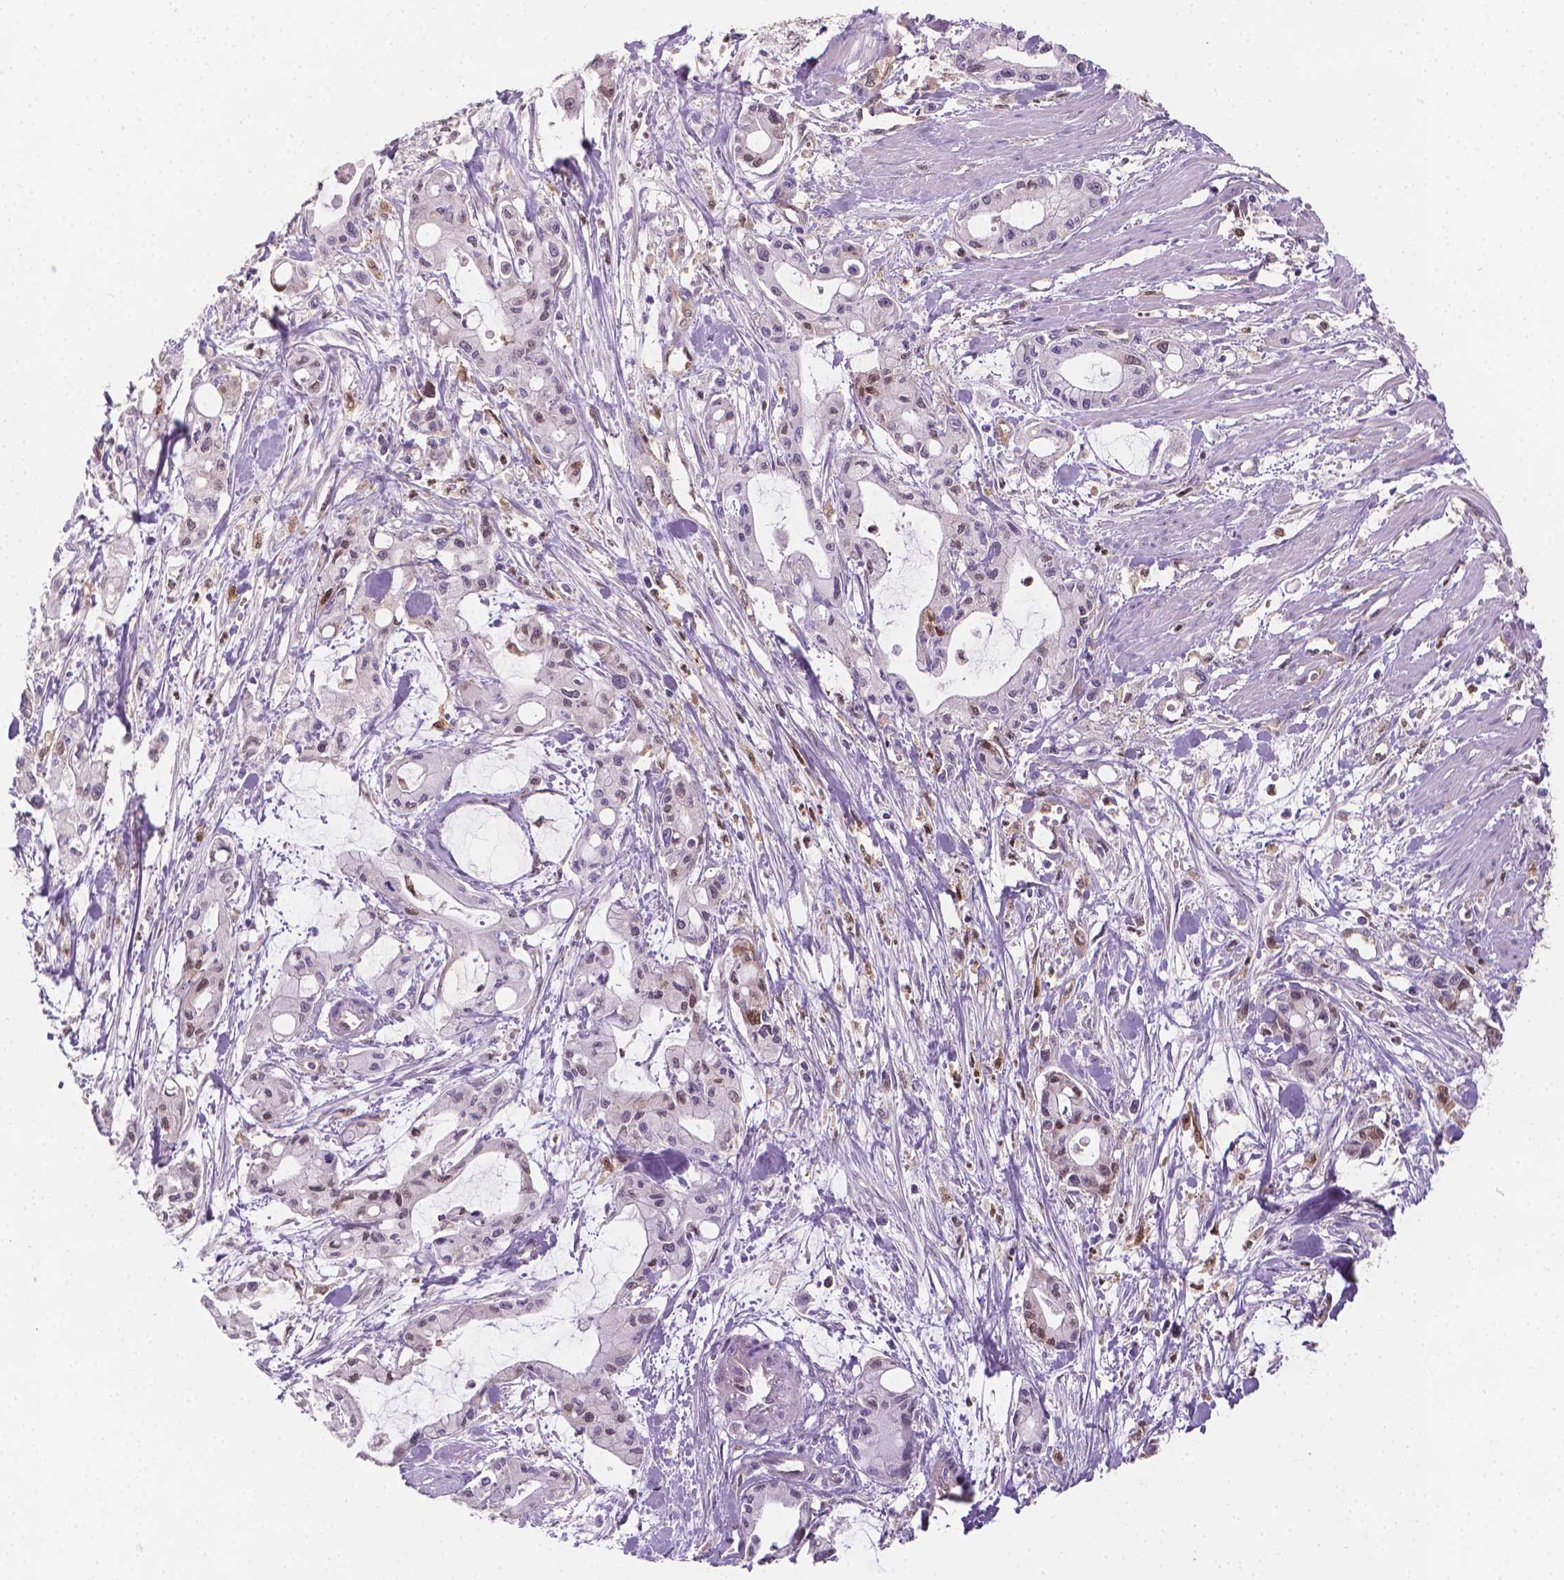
{"staining": {"intensity": "moderate", "quantity": "<25%", "location": "nuclear"}, "tissue": "pancreatic cancer", "cell_type": "Tumor cells", "image_type": "cancer", "snomed": [{"axis": "morphology", "description": "Adenocarcinoma, NOS"}, {"axis": "topography", "description": "Pancreas"}], "caption": "Adenocarcinoma (pancreatic) stained with immunohistochemistry (IHC) reveals moderate nuclear staining in about <25% of tumor cells.", "gene": "TNFAIP2", "patient": {"sex": "male", "age": 48}}